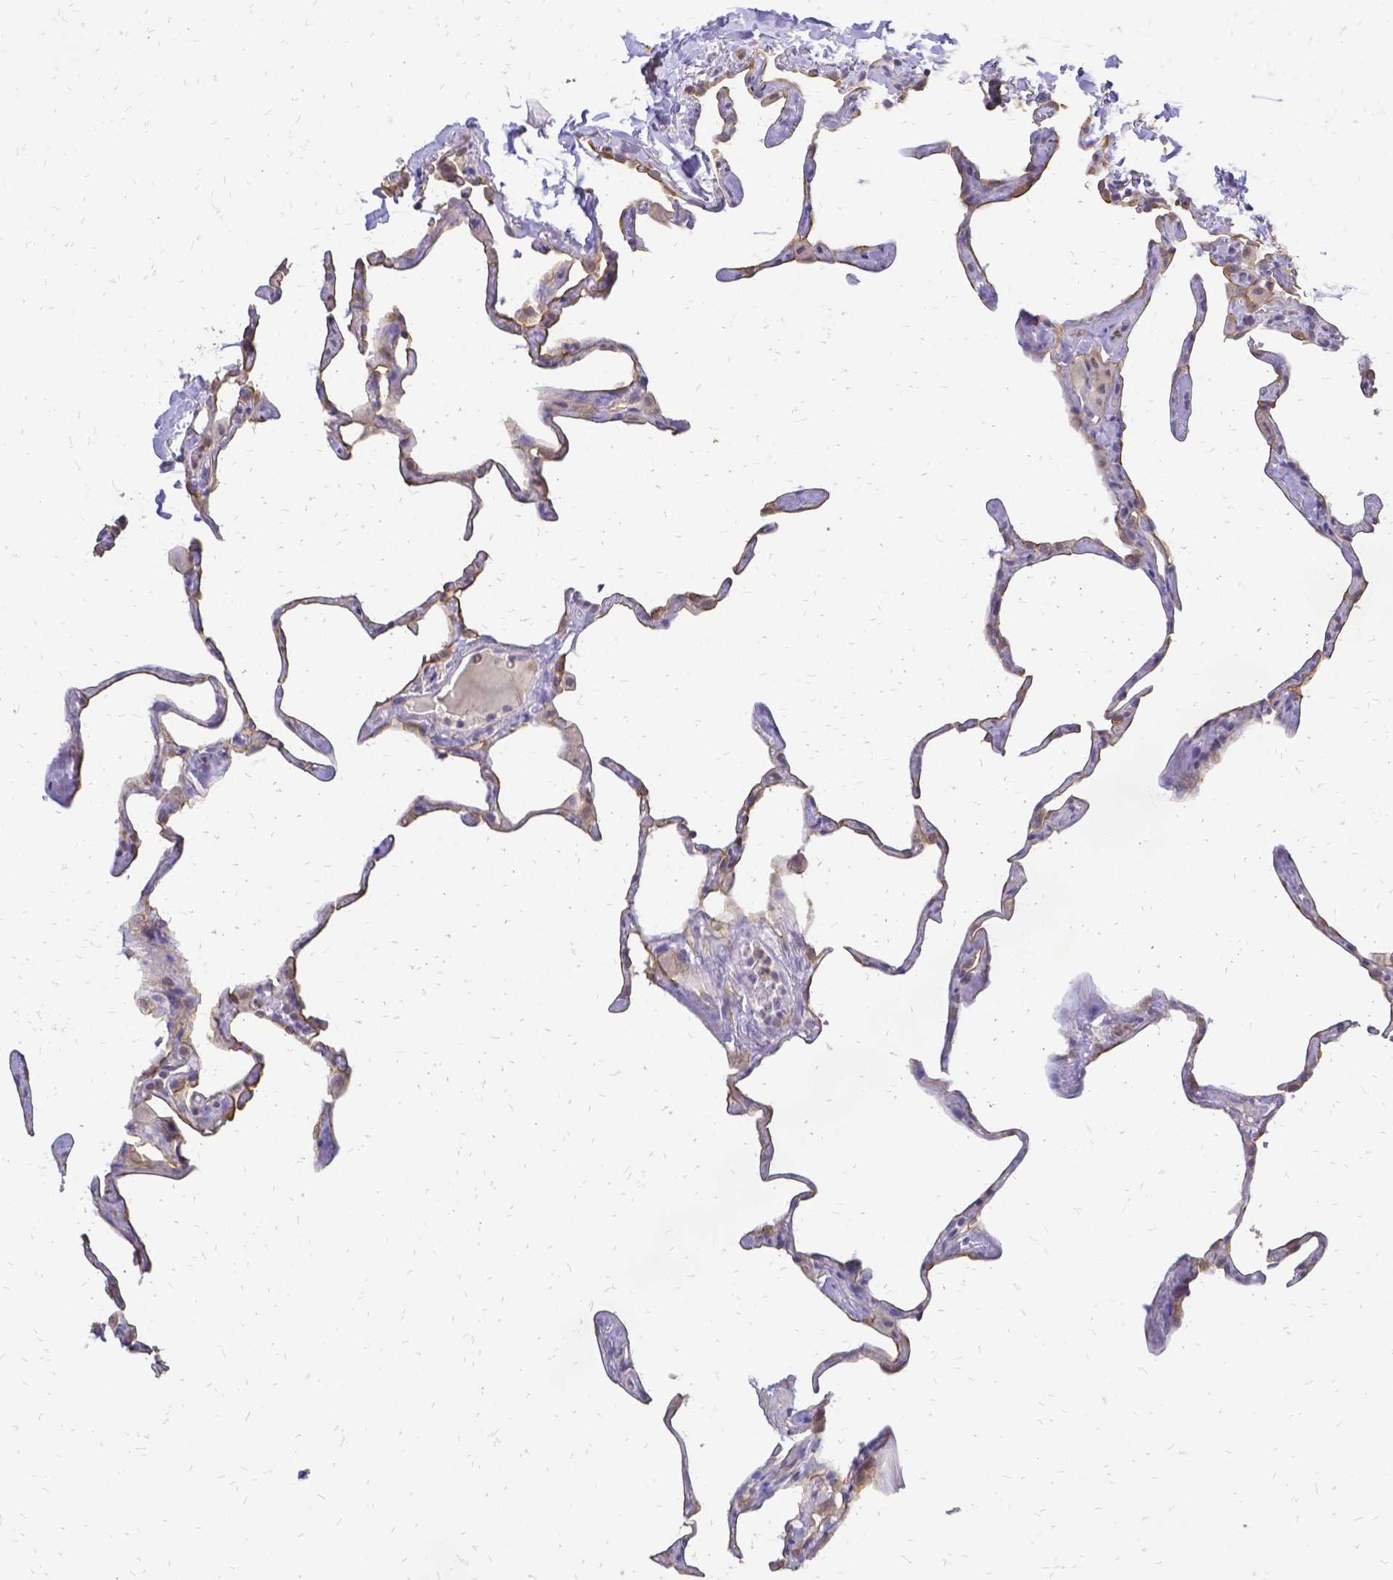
{"staining": {"intensity": "negative", "quantity": "none", "location": "none"}, "tissue": "lung", "cell_type": "Alveolar cells", "image_type": "normal", "snomed": [{"axis": "morphology", "description": "Normal tissue, NOS"}, {"axis": "topography", "description": "Lung"}], "caption": "Lung stained for a protein using immunohistochemistry reveals no expression alveolar cells.", "gene": "CIB1", "patient": {"sex": "male", "age": 65}}